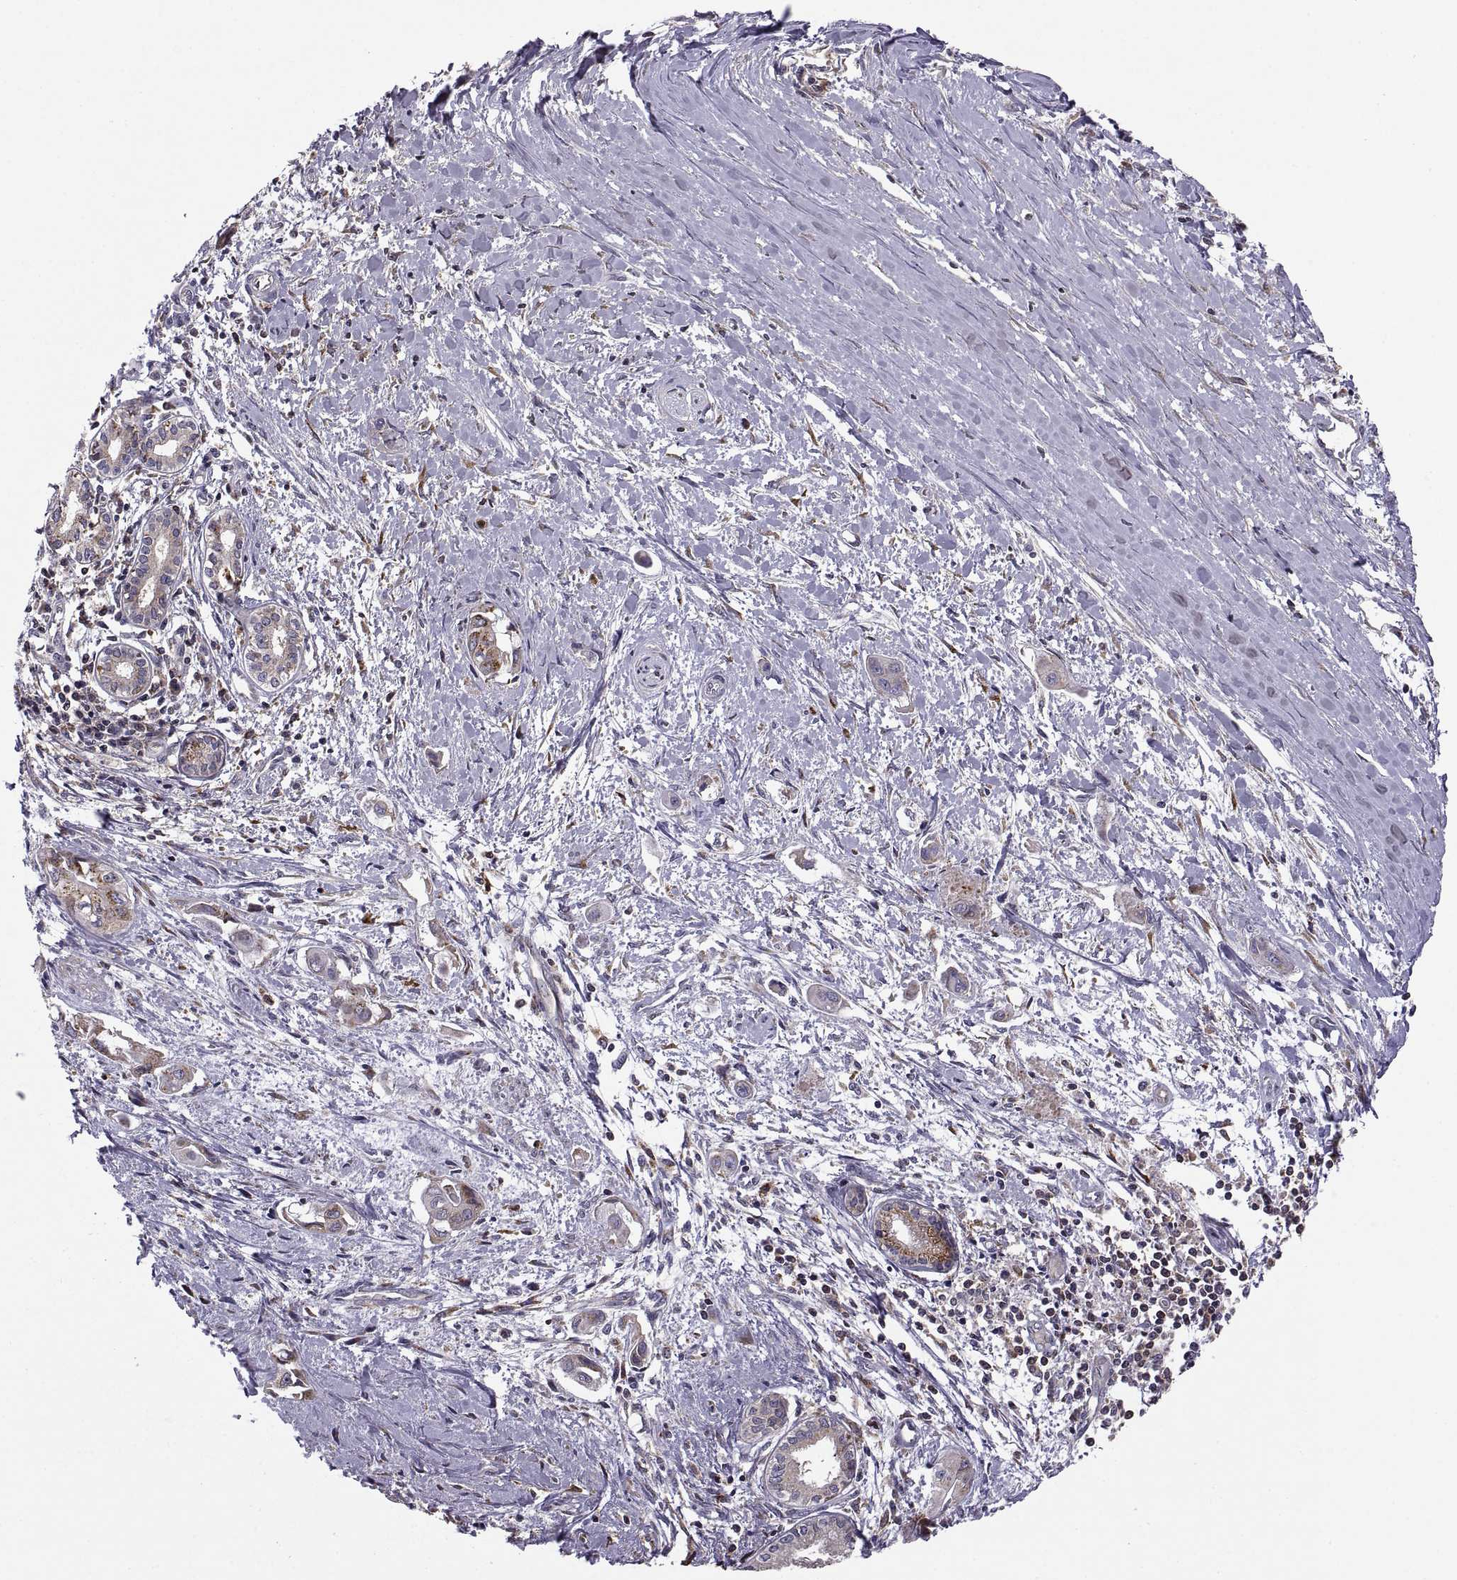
{"staining": {"intensity": "strong", "quantity": ">75%", "location": "cytoplasmic/membranous"}, "tissue": "pancreatic cancer", "cell_type": "Tumor cells", "image_type": "cancer", "snomed": [{"axis": "morphology", "description": "Adenocarcinoma, NOS"}, {"axis": "topography", "description": "Pancreas"}], "caption": "A photomicrograph of human adenocarcinoma (pancreatic) stained for a protein exhibits strong cytoplasmic/membranous brown staining in tumor cells.", "gene": "ACAP1", "patient": {"sex": "male", "age": 60}}